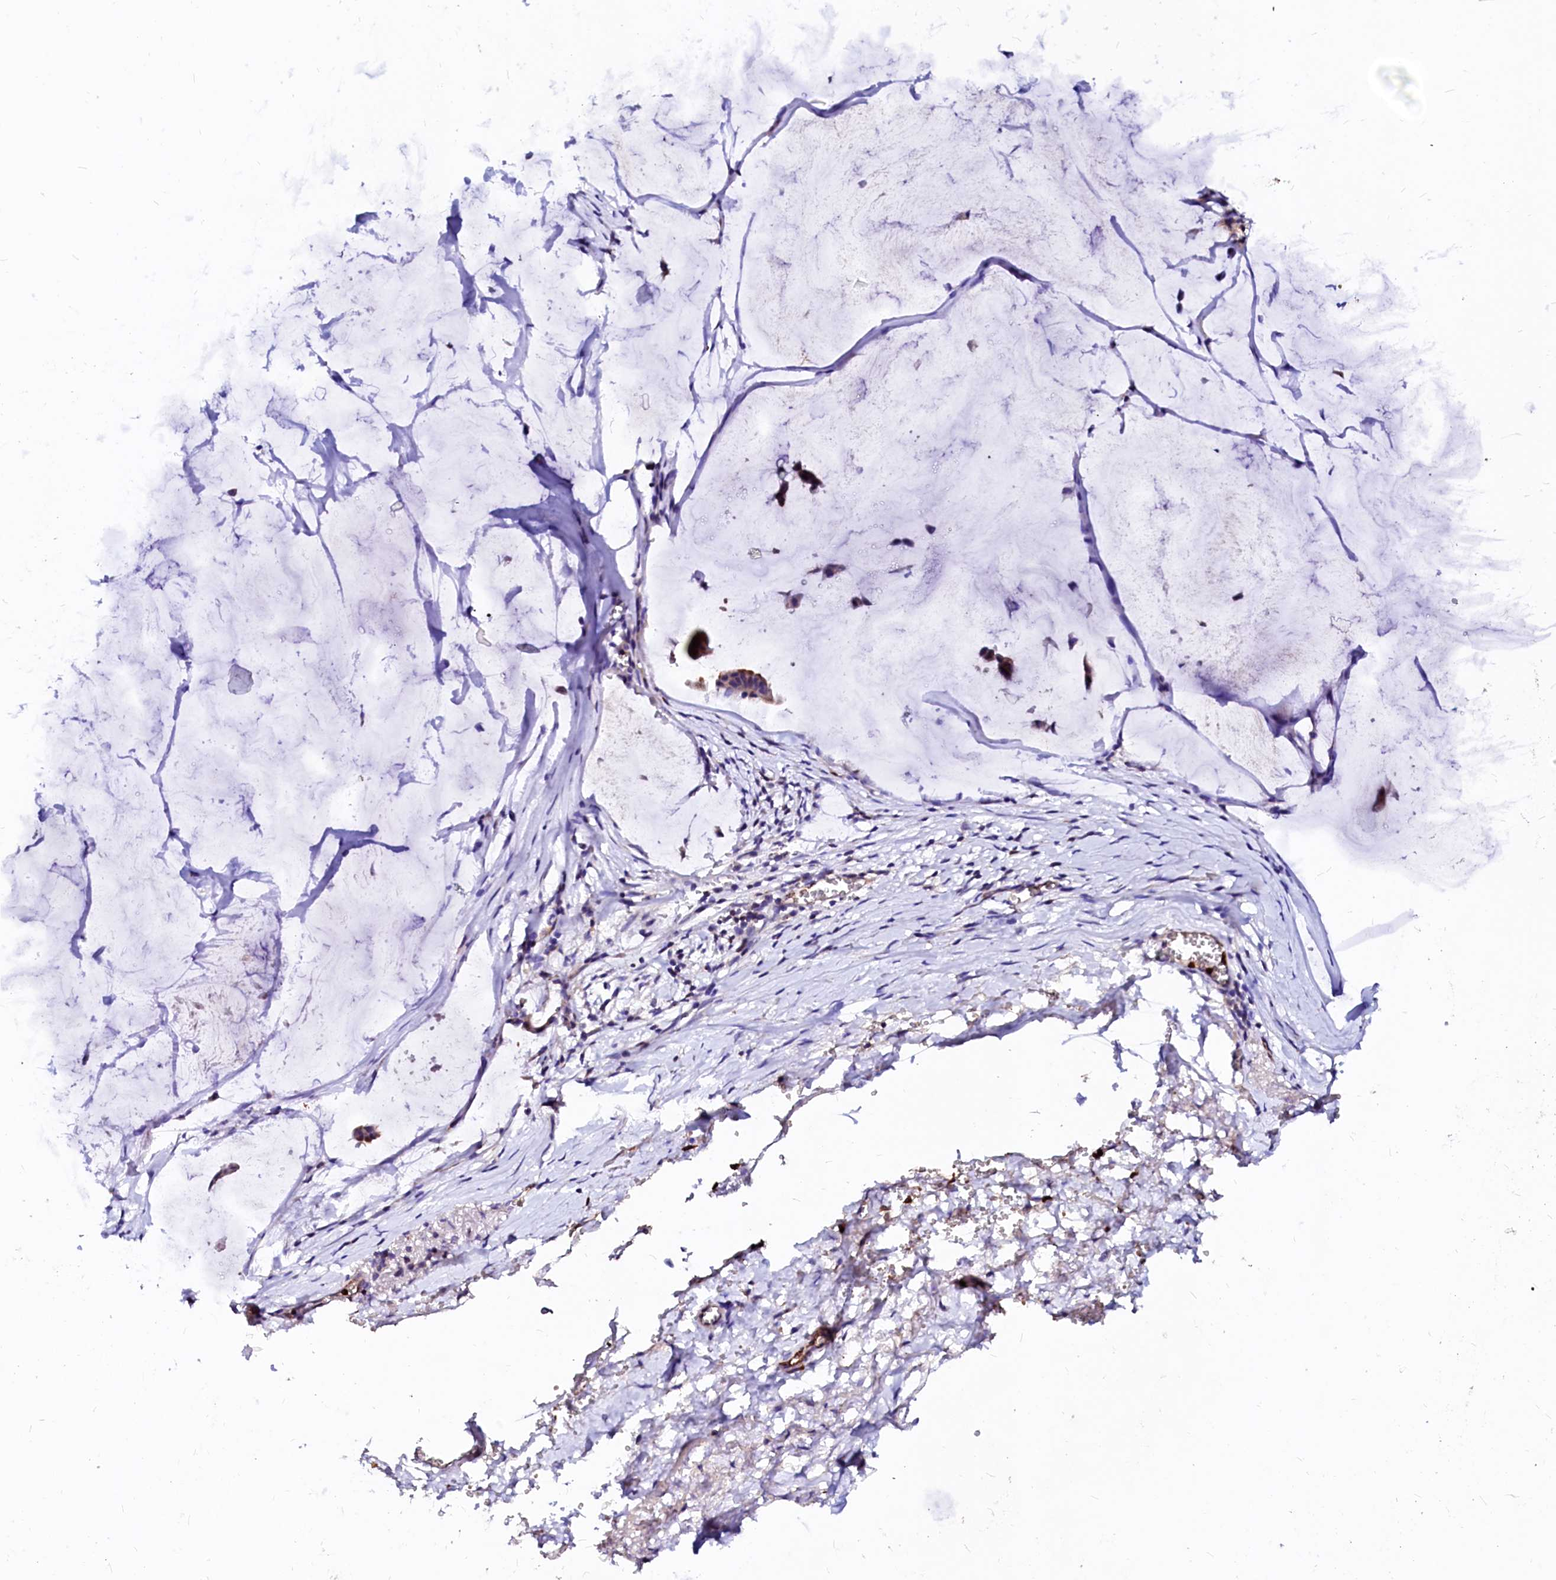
{"staining": {"intensity": "weak", "quantity": ">75%", "location": "cytoplasmic/membranous"}, "tissue": "ovarian cancer", "cell_type": "Tumor cells", "image_type": "cancer", "snomed": [{"axis": "morphology", "description": "Cystadenocarcinoma, mucinous, NOS"}, {"axis": "topography", "description": "Ovary"}], "caption": "IHC image of neoplastic tissue: human ovarian cancer (mucinous cystadenocarcinoma) stained using immunohistochemistry (IHC) displays low levels of weak protein expression localized specifically in the cytoplasmic/membranous of tumor cells, appearing as a cytoplasmic/membranous brown color.", "gene": "RAB27A", "patient": {"sex": "female", "age": 73}}